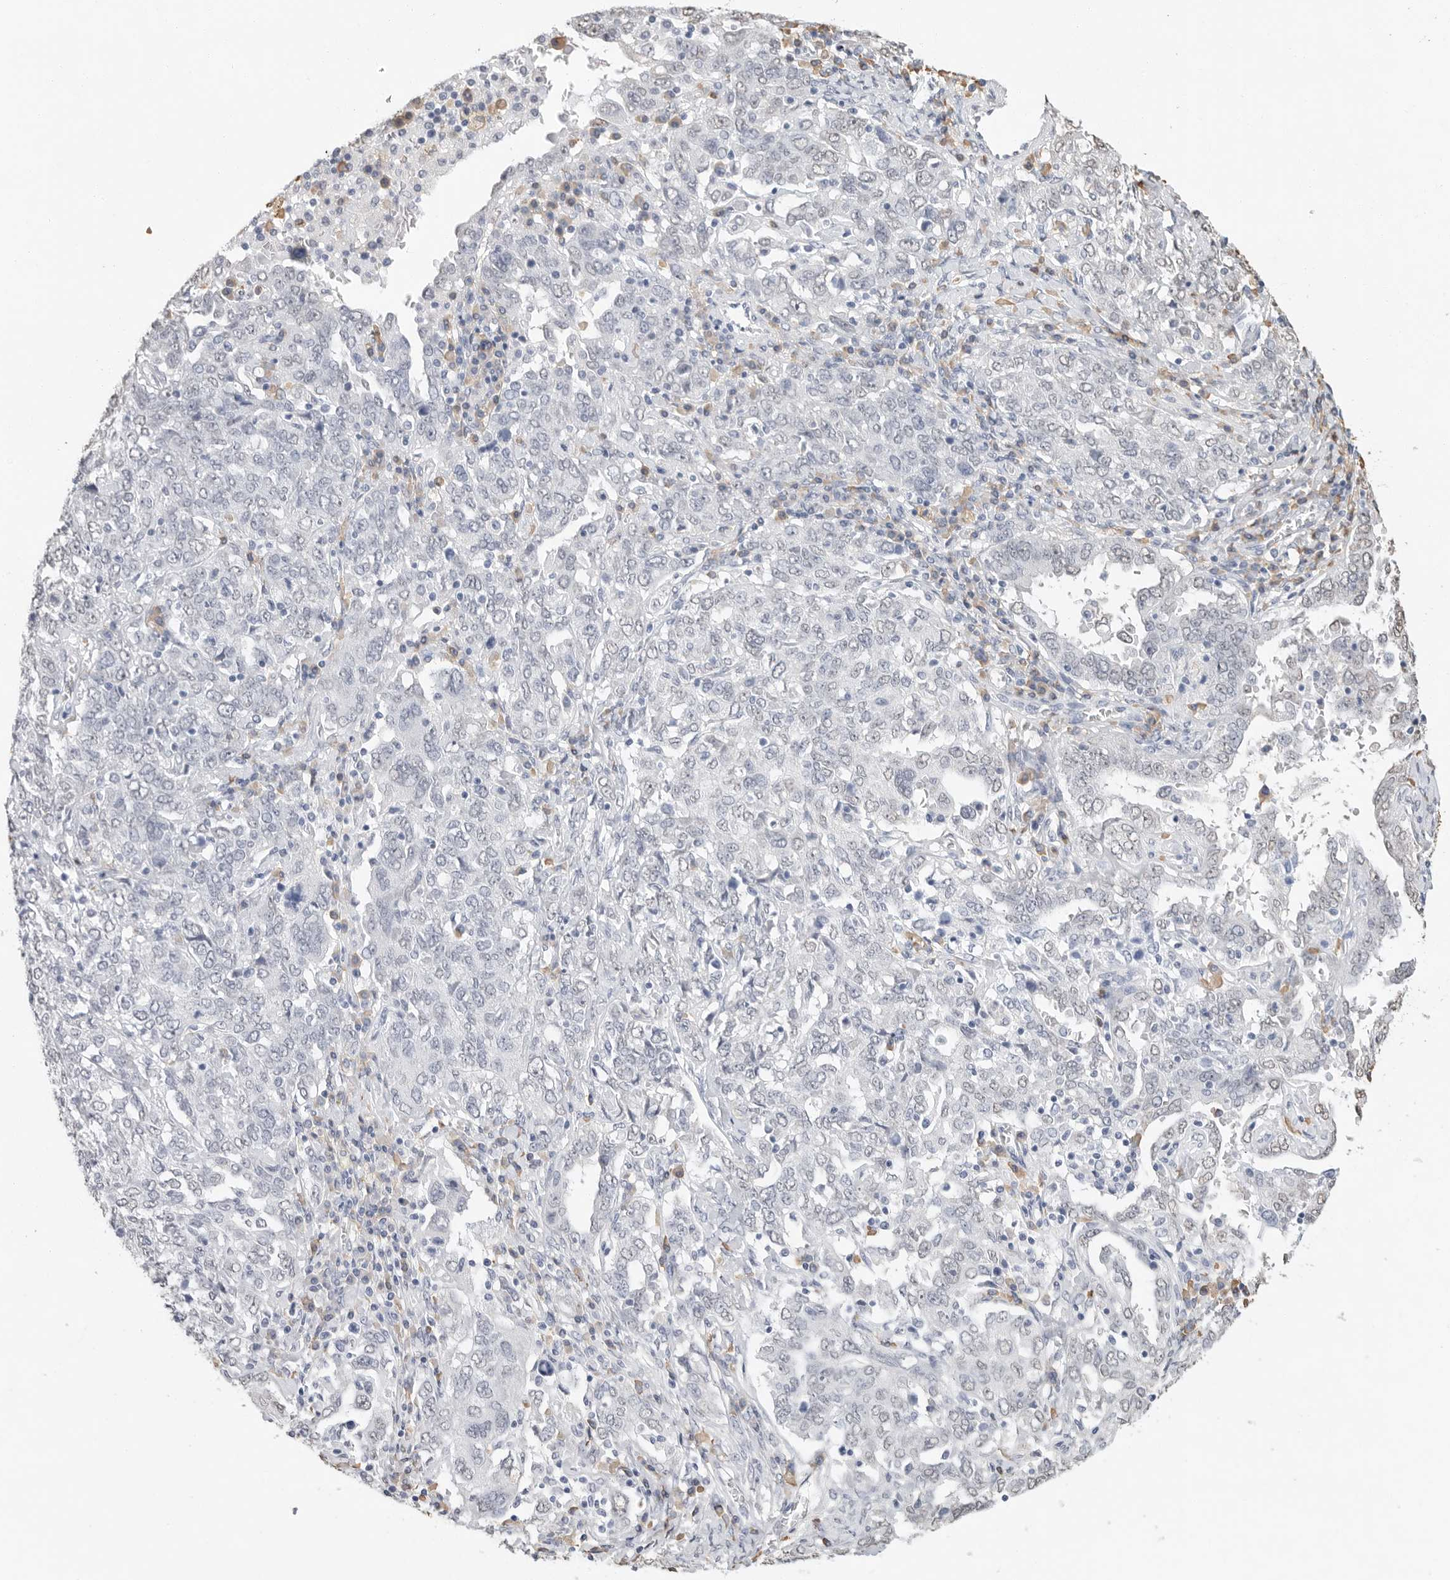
{"staining": {"intensity": "negative", "quantity": "none", "location": "none"}, "tissue": "ovarian cancer", "cell_type": "Tumor cells", "image_type": "cancer", "snomed": [{"axis": "morphology", "description": "Carcinoma, endometroid"}, {"axis": "topography", "description": "Ovary"}], "caption": "There is no significant staining in tumor cells of ovarian cancer (endometroid carcinoma). Brightfield microscopy of immunohistochemistry (IHC) stained with DAB (3,3'-diaminobenzidine) (brown) and hematoxylin (blue), captured at high magnification.", "gene": "ARHGEF10", "patient": {"sex": "female", "age": 62}}